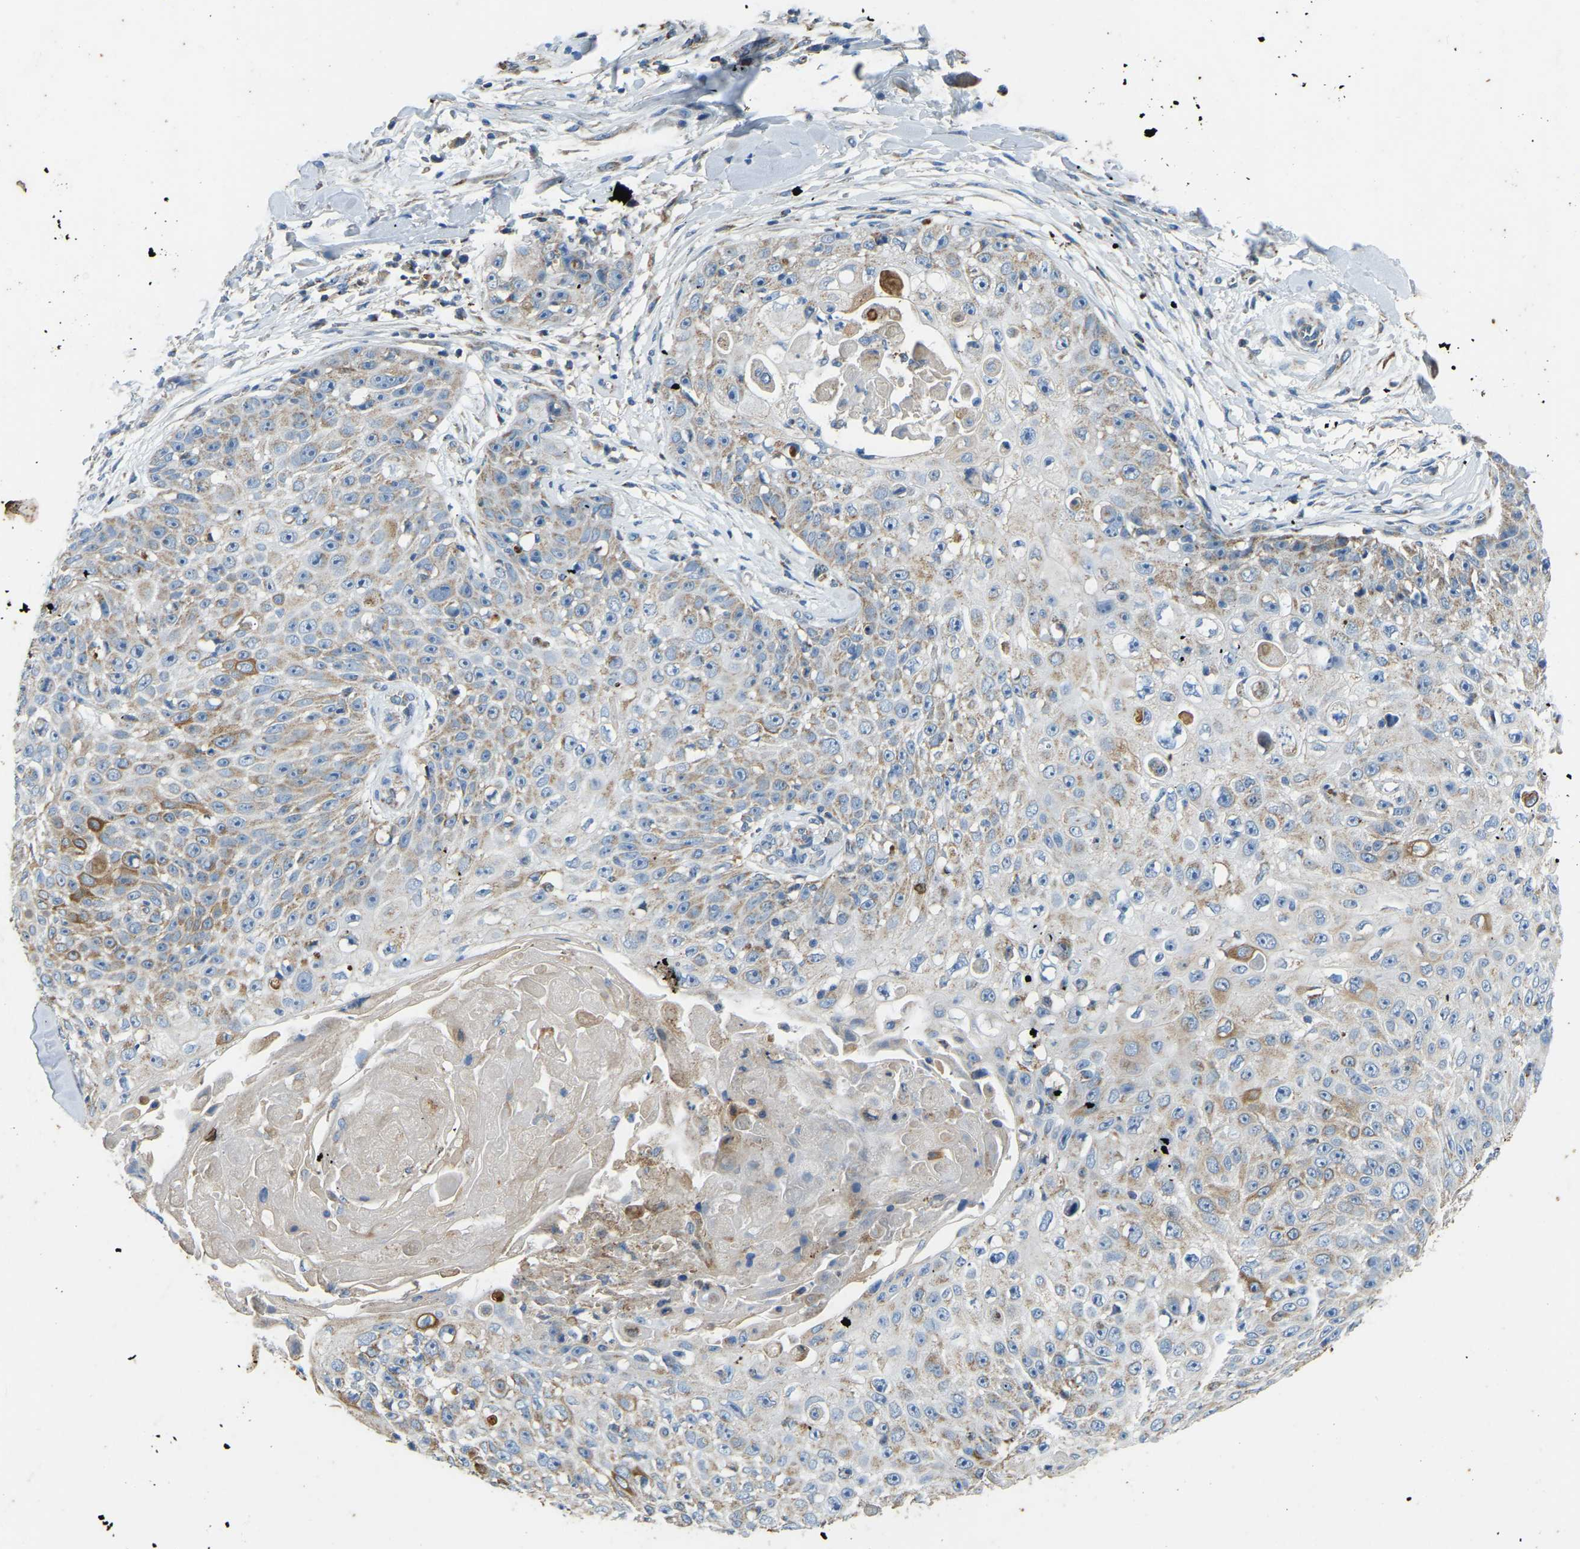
{"staining": {"intensity": "weak", "quantity": "25%-75%", "location": "cytoplasmic/membranous"}, "tissue": "skin cancer", "cell_type": "Tumor cells", "image_type": "cancer", "snomed": [{"axis": "morphology", "description": "Squamous cell carcinoma, NOS"}, {"axis": "topography", "description": "Skin"}], "caption": "DAB immunohistochemical staining of human skin squamous cell carcinoma reveals weak cytoplasmic/membranous protein positivity in approximately 25%-75% of tumor cells. The protein is shown in brown color, while the nuclei are stained blue.", "gene": "ZNF200", "patient": {"sex": "male", "age": 86}}